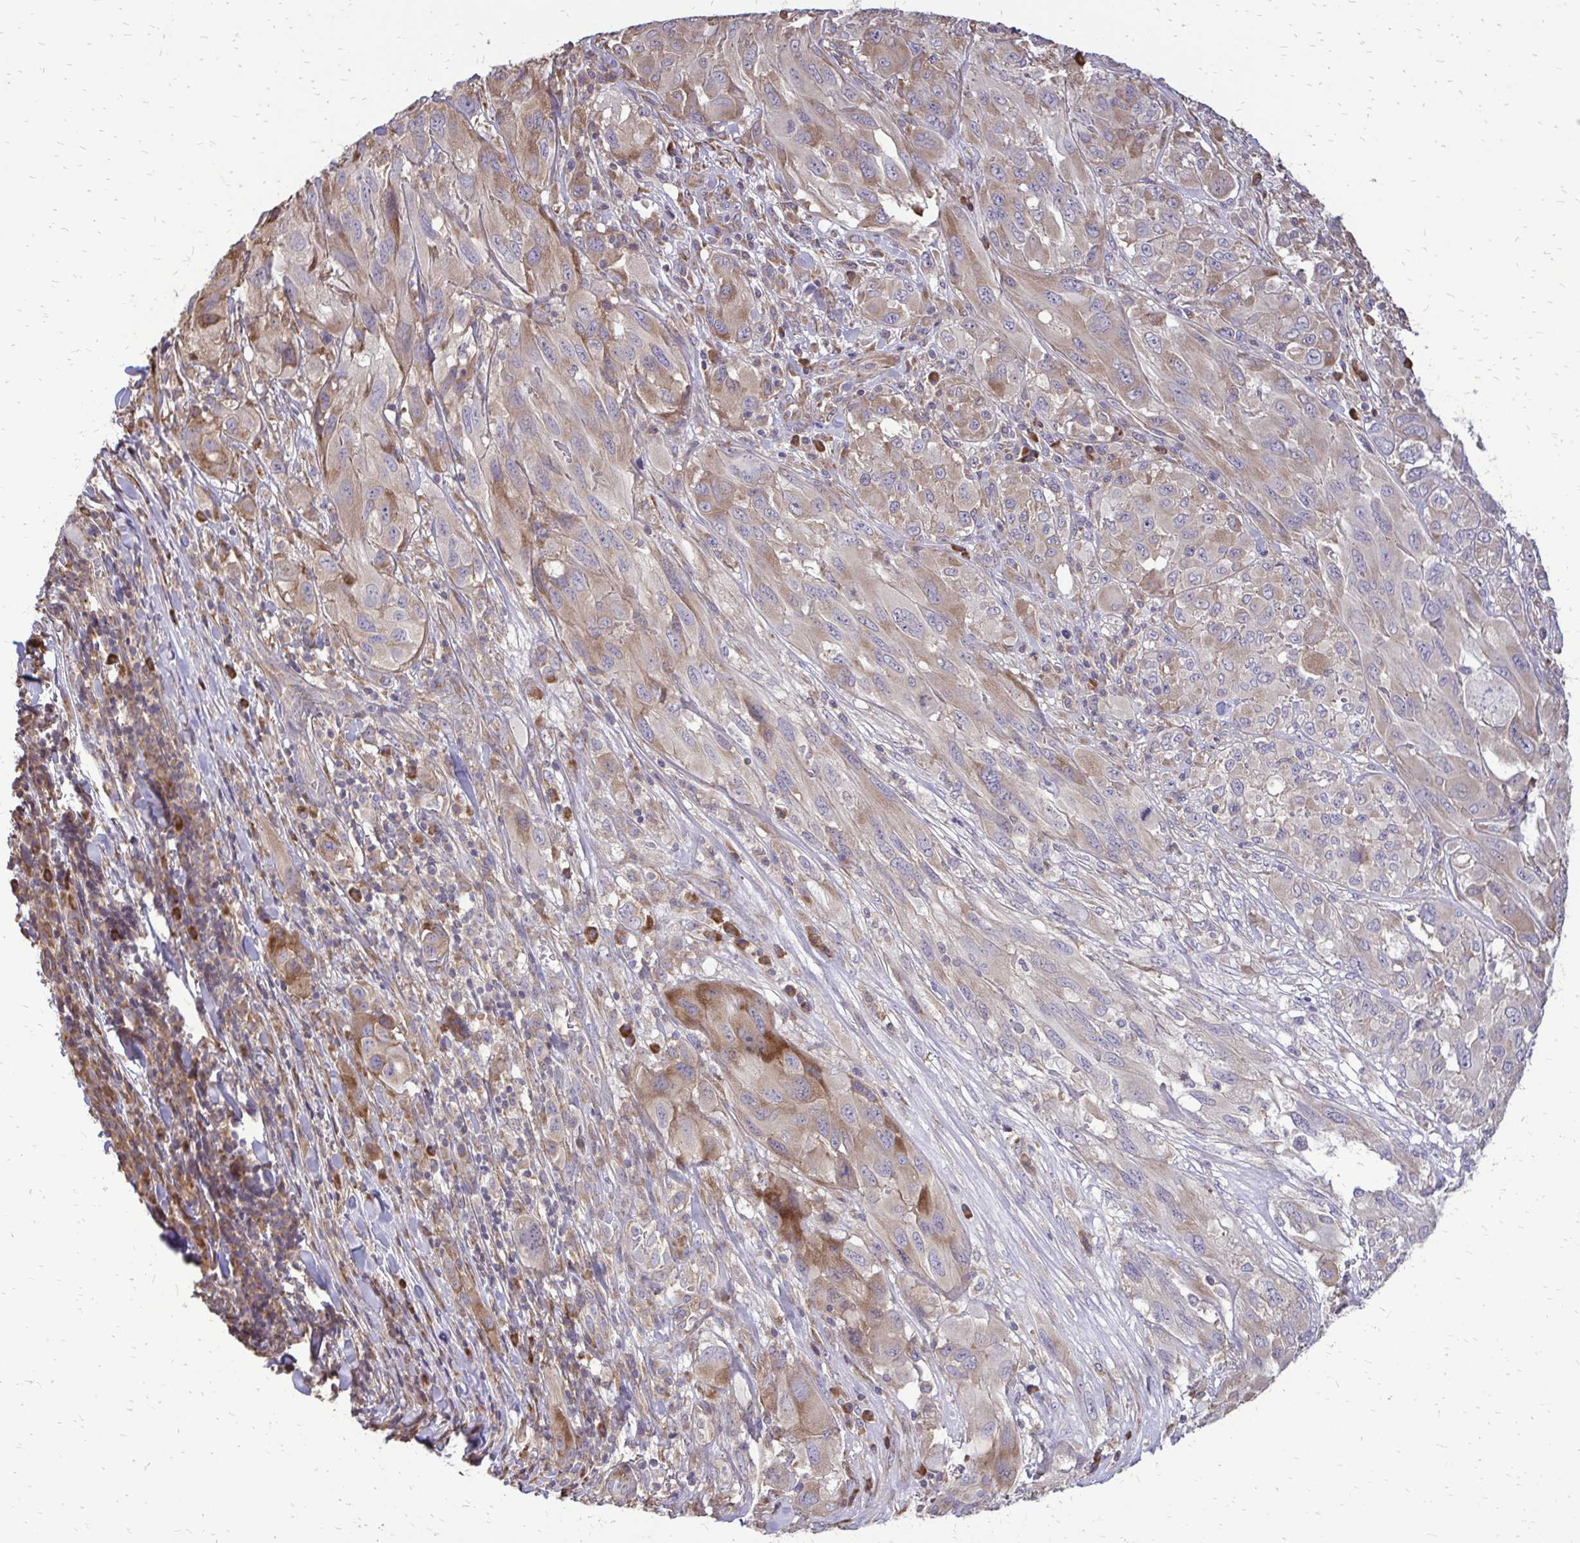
{"staining": {"intensity": "weak", "quantity": "25%-75%", "location": "cytoplasmic/membranous"}, "tissue": "melanoma", "cell_type": "Tumor cells", "image_type": "cancer", "snomed": [{"axis": "morphology", "description": "Malignant melanoma, NOS"}, {"axis": "topography", "description": "Skin"}], "caption": "Malignant melanoma stained with a protein marker exhibits weak staining in tumor cells.", "gene": "RPS3", "patient": {"sex": "female", "age": 91}}